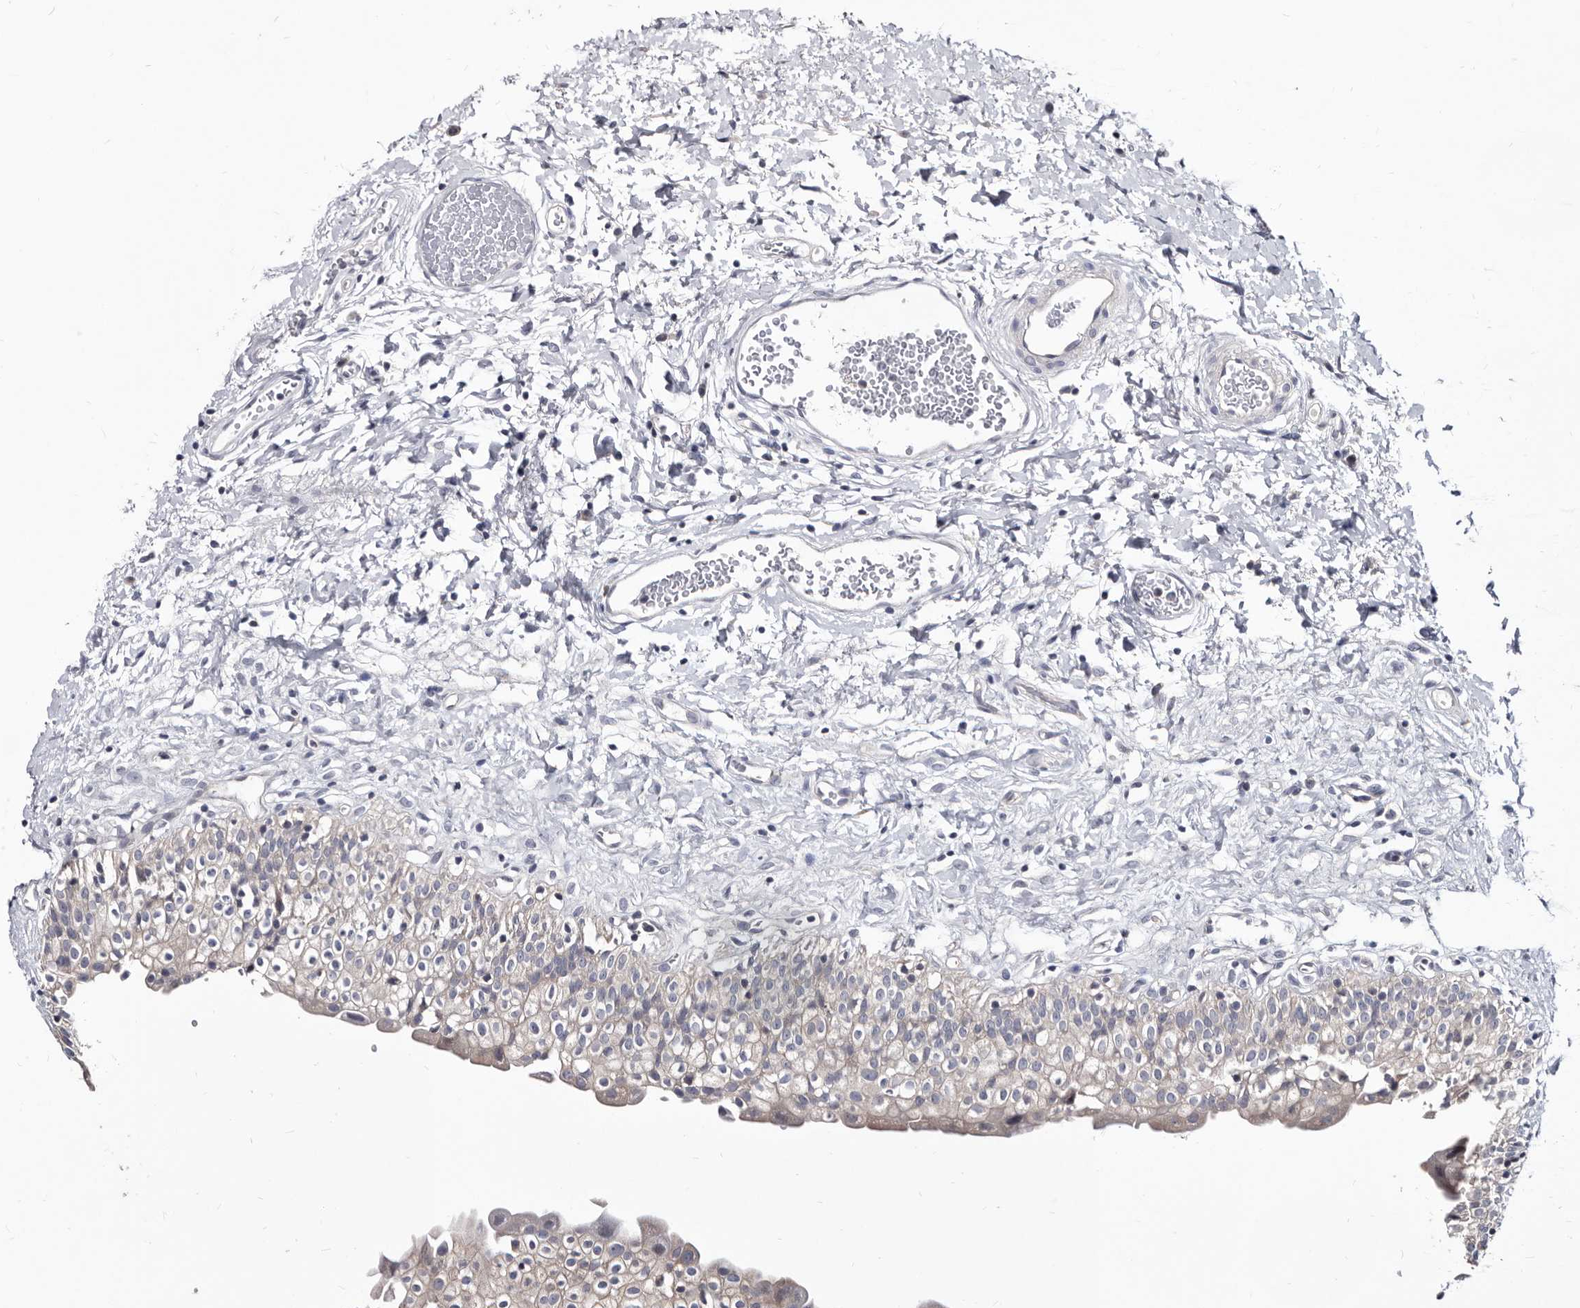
{"staining": {"intensity": "weak", "quantity": ">75%", "location": "cytoplasmic/membranous"}, "tissue": "urinary bladder", "cell_type": "Urothelial cells", "image_type": "normal", "snomed": [{"axis": "morphology", "description": "Normal tissue, NOS"}, {"axis": "topography", "description": "Urinary bladder"}], "caption": "Immunohistochemical staining of benign urinary bladder shows >75% levels of weak cytoplasmic/membranous protein expression in about >75% of urothelial cells.", "gene": "ABCF2", "patient": {"sex": "male", "age": 51}}